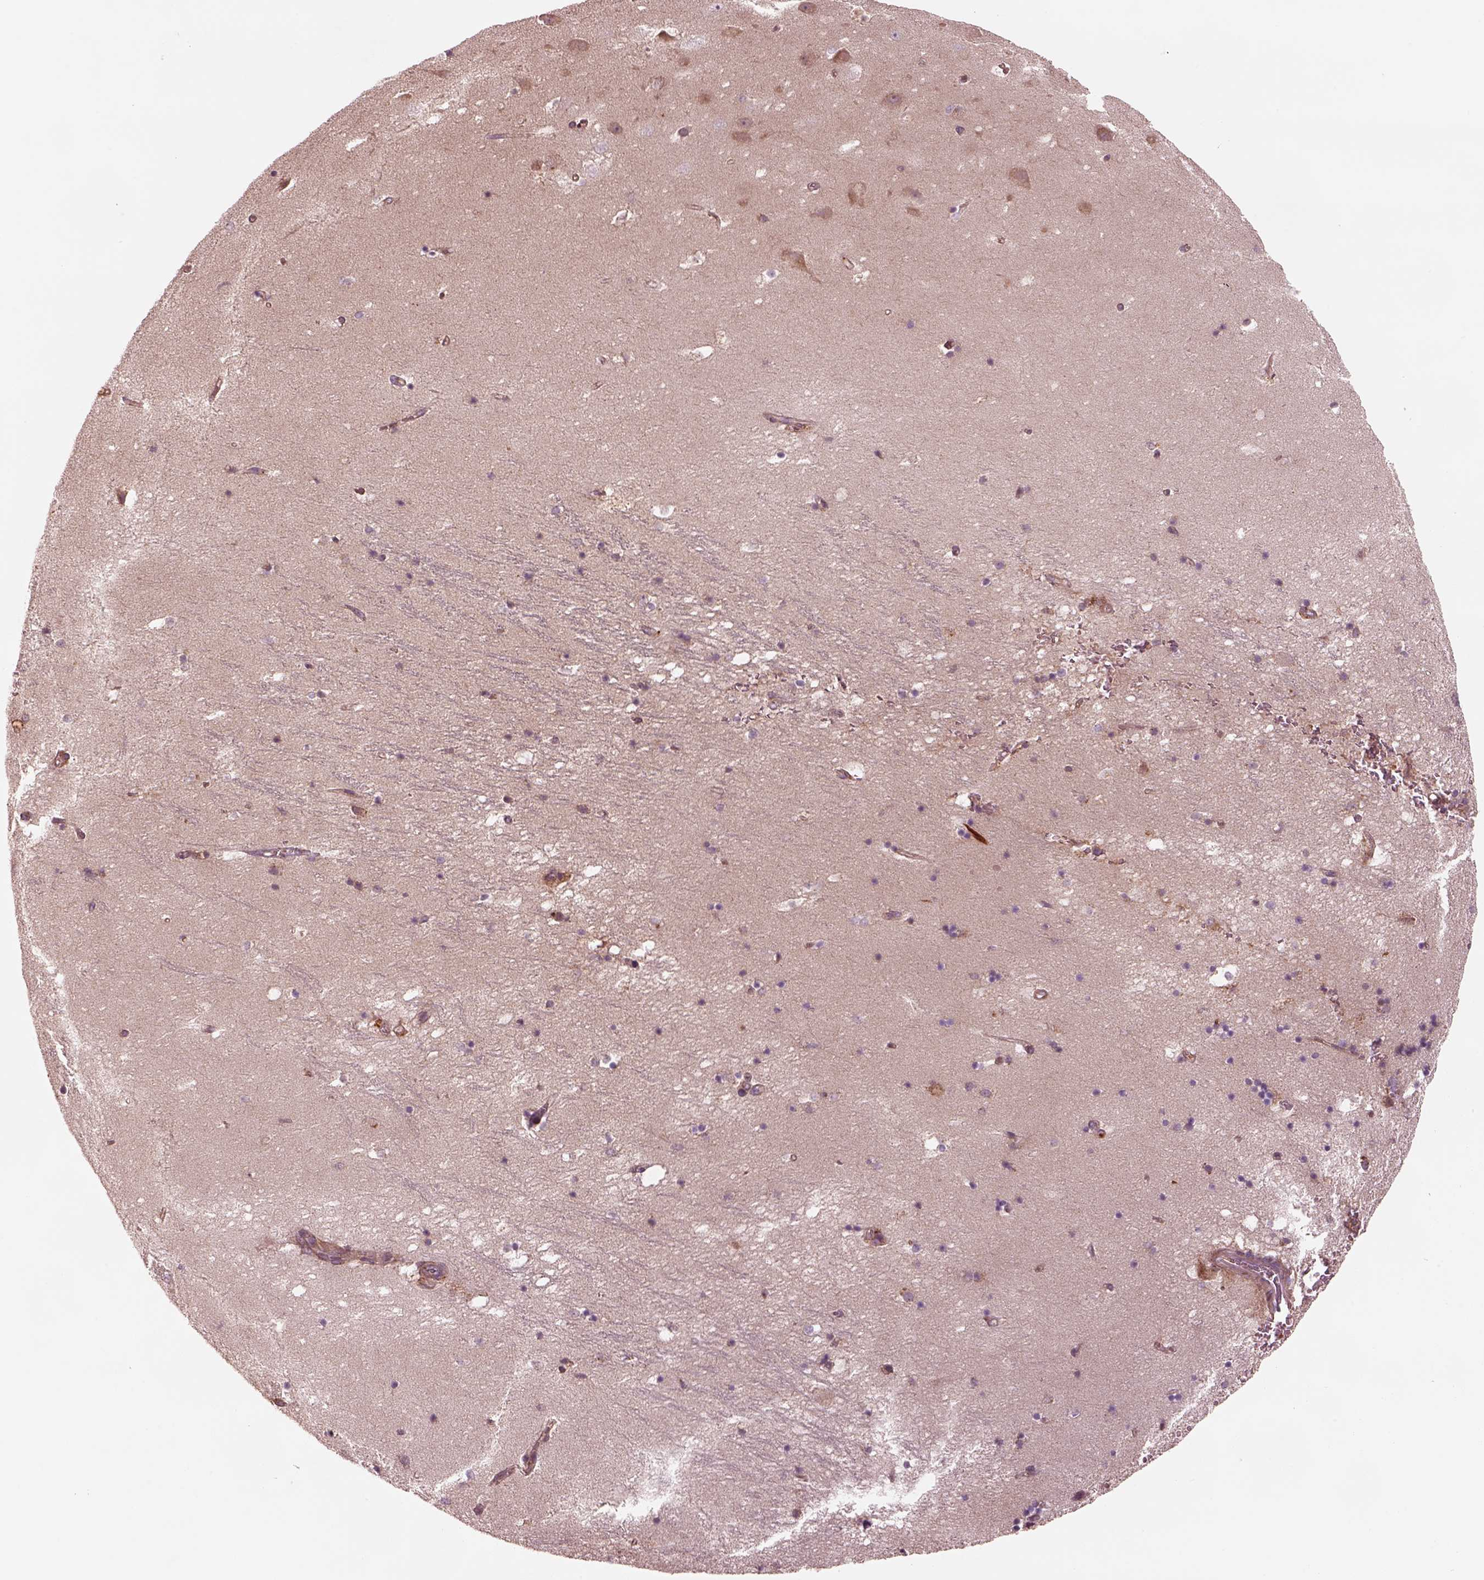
{"staining": {"intensity": "negative", "quantity": "none", "location": "none"}, "tissue": "hippocampus", "cell_type": "Glial cells", "image_type": "normal", "snomed": [{"axis": "morphology", "description": "Normal tissue, NOS"}, {"axis": "topography", "description": "Hippocampus"}], "caption": "High magnification brightfield microscopy of benign hippocampus stained with DAB (brown) and counterstained with hematoxylin (blue): glial cells show no significant expression.", "gene": "ASCC2", "patient": {"sex": "male", "age": 58}}